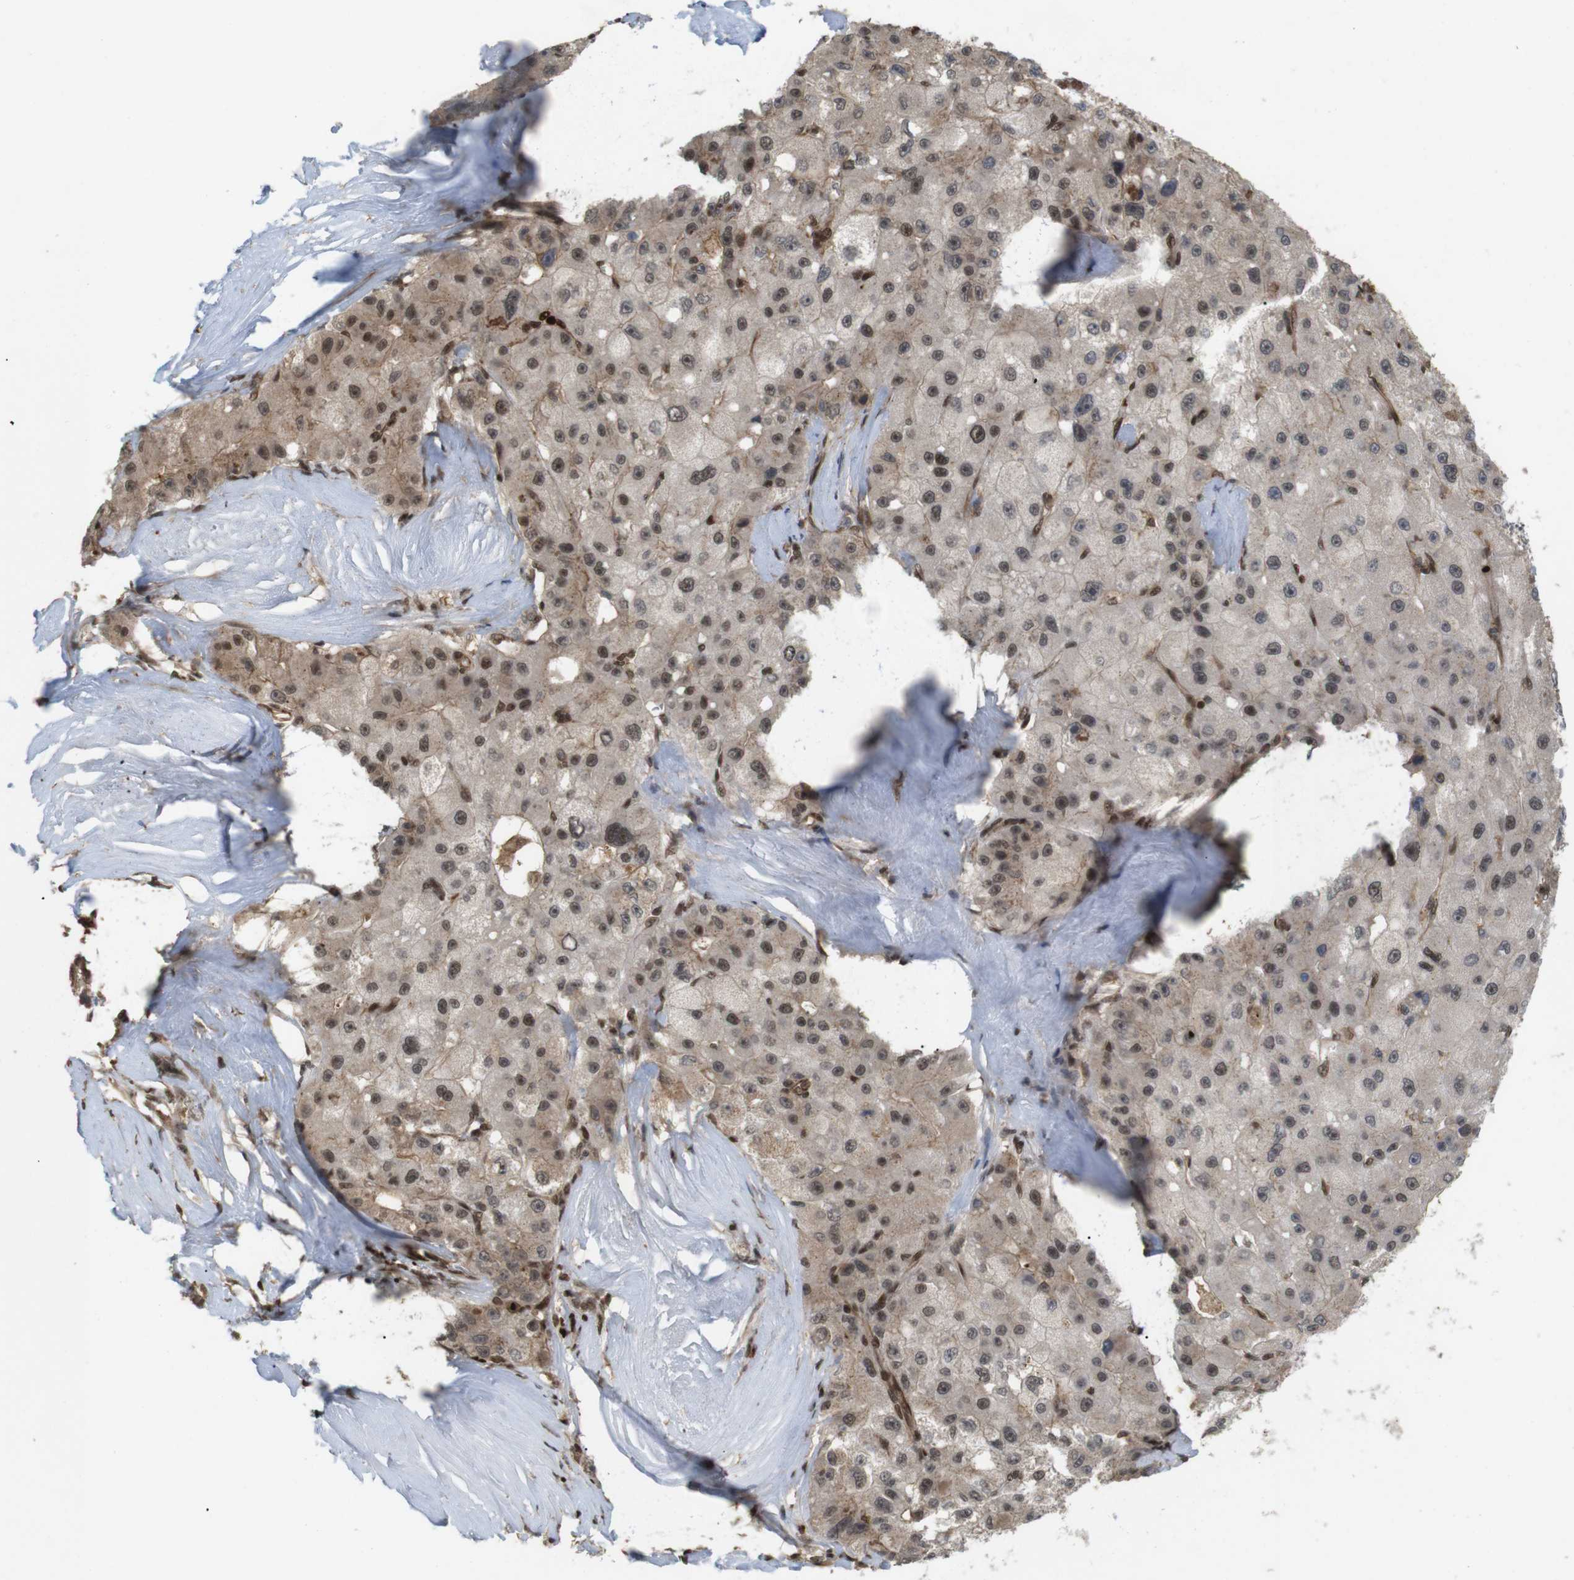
{"staining": {"intensity": "moderate", "quantity": ">75%", "location": "cytoplasmic/membranous,nuclear"}, "tissue": "liver cancer", "cell_type": "Tumor cells", "image_type": "cancer", "snomed": [{"axis": "morphology", "description": "Carcinoma, Hepatocellular, NOS"}, {"axis": "topography", "description": "Liver"}], "caption": "Tumor cells reveal moderate cytoplasmic/membranous and nuclear positivity in approximately >75% of cells in liver cancer. (Brightfield microscopy of DAB IHC at high magnification).", "gene": "SP2", "patient": {"sex": "male", "age": 80}}